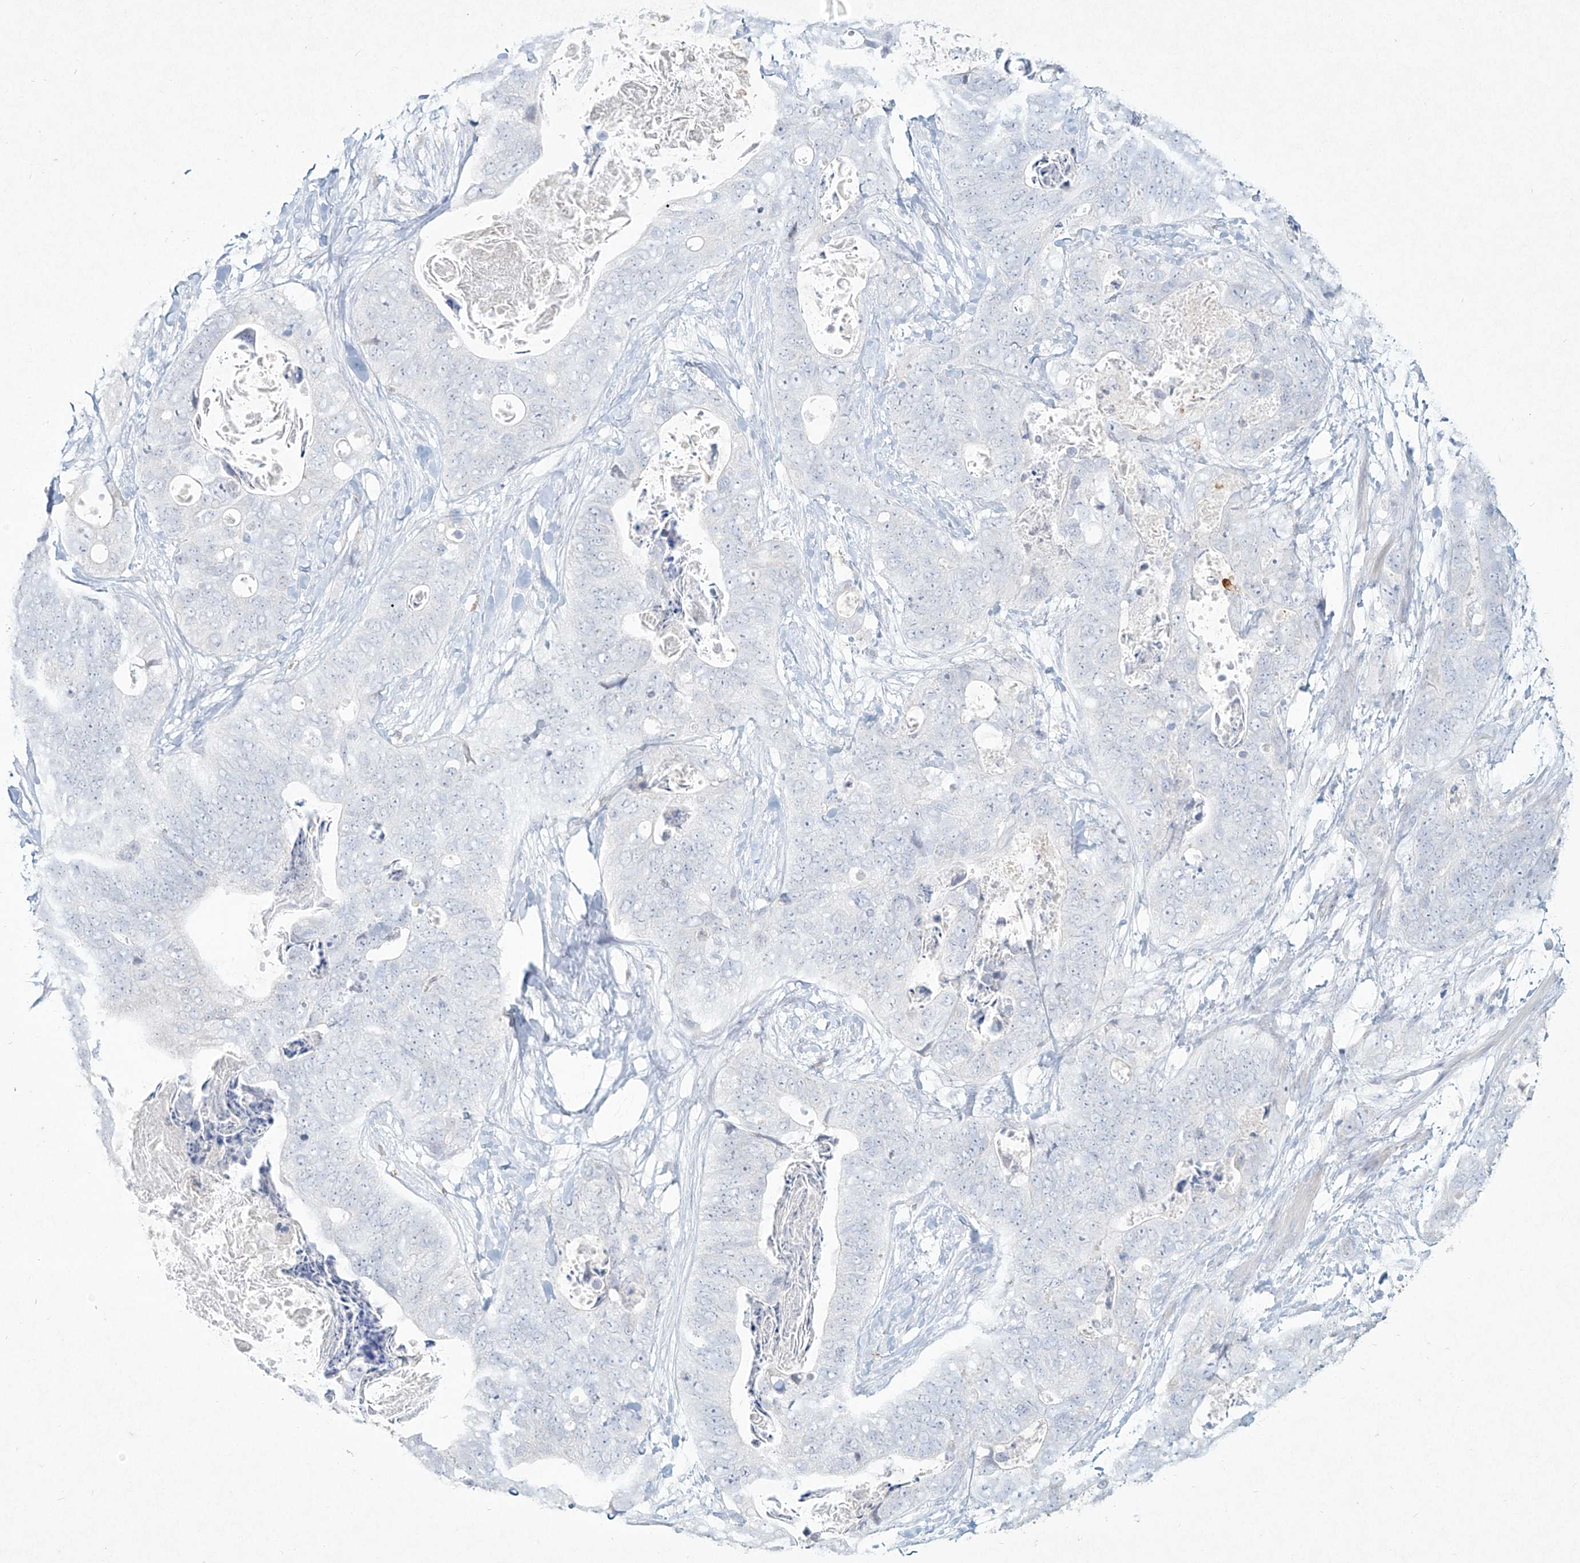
{"staining": {"intensity": "negative", "quantity": "none", "location": "none"}, "tissue": "stomach cancer", "cell_type": "Tumor cells", "image_type": "cancer", "snomed": [{"axis": "morphology", "description": "Adenocarcinoma, NOS"}, {"axis": "topography", "description": "Stomach"}], "caption": "Human stomach adenocarcinoma stained for a protein using IHC demonstrates no positivity in tumor cells.", "gene": "CD209", "patient": {"sex": "female", "age": 89}}